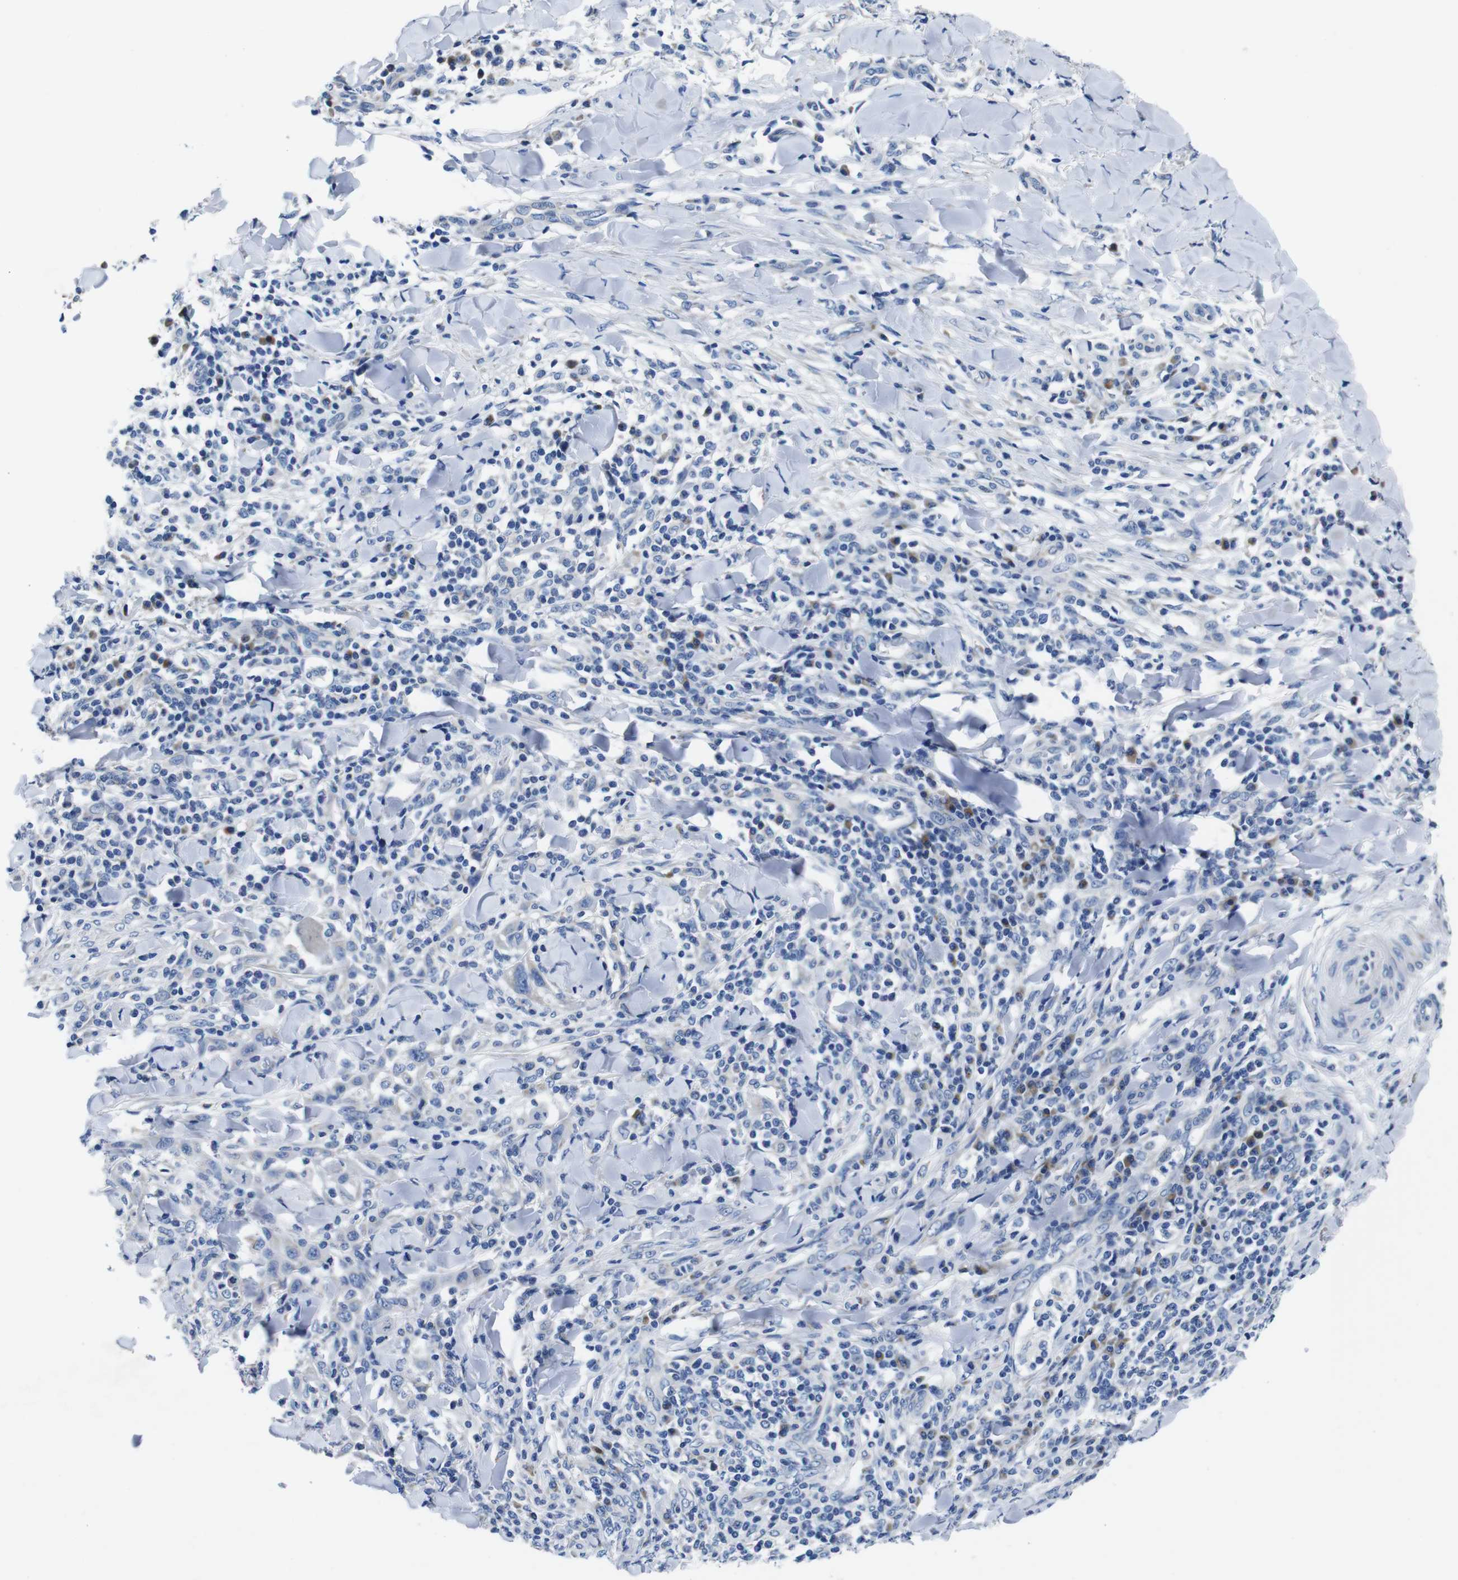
{"staining": {"intensity": "negative", "quantity": "none", "location": "none"}, "tissue": "skin cancer", "cell_type": "Tumor cells", "image_type": "cancer", "snomed": [{"axis": "morphology", "description": "Squamous cell carcinoma, NOS"}, {"axis": "topography", "description": "Skin"}], "caption": "Immunohistochemistry histopathology image of neoplastic tissue: human skin cancer (squamous cell carcinoma) stained with DAB (3,3'-diaminobenzidine) exhibits no significant protein expression in tumor cells. (DAB (3,3'-diaminobenzidine) immunohistochemistry visualized using brightfield microscopy, high magnification).", "gene": "SNX19", "patient": {"sex": "male", "age": 24}}